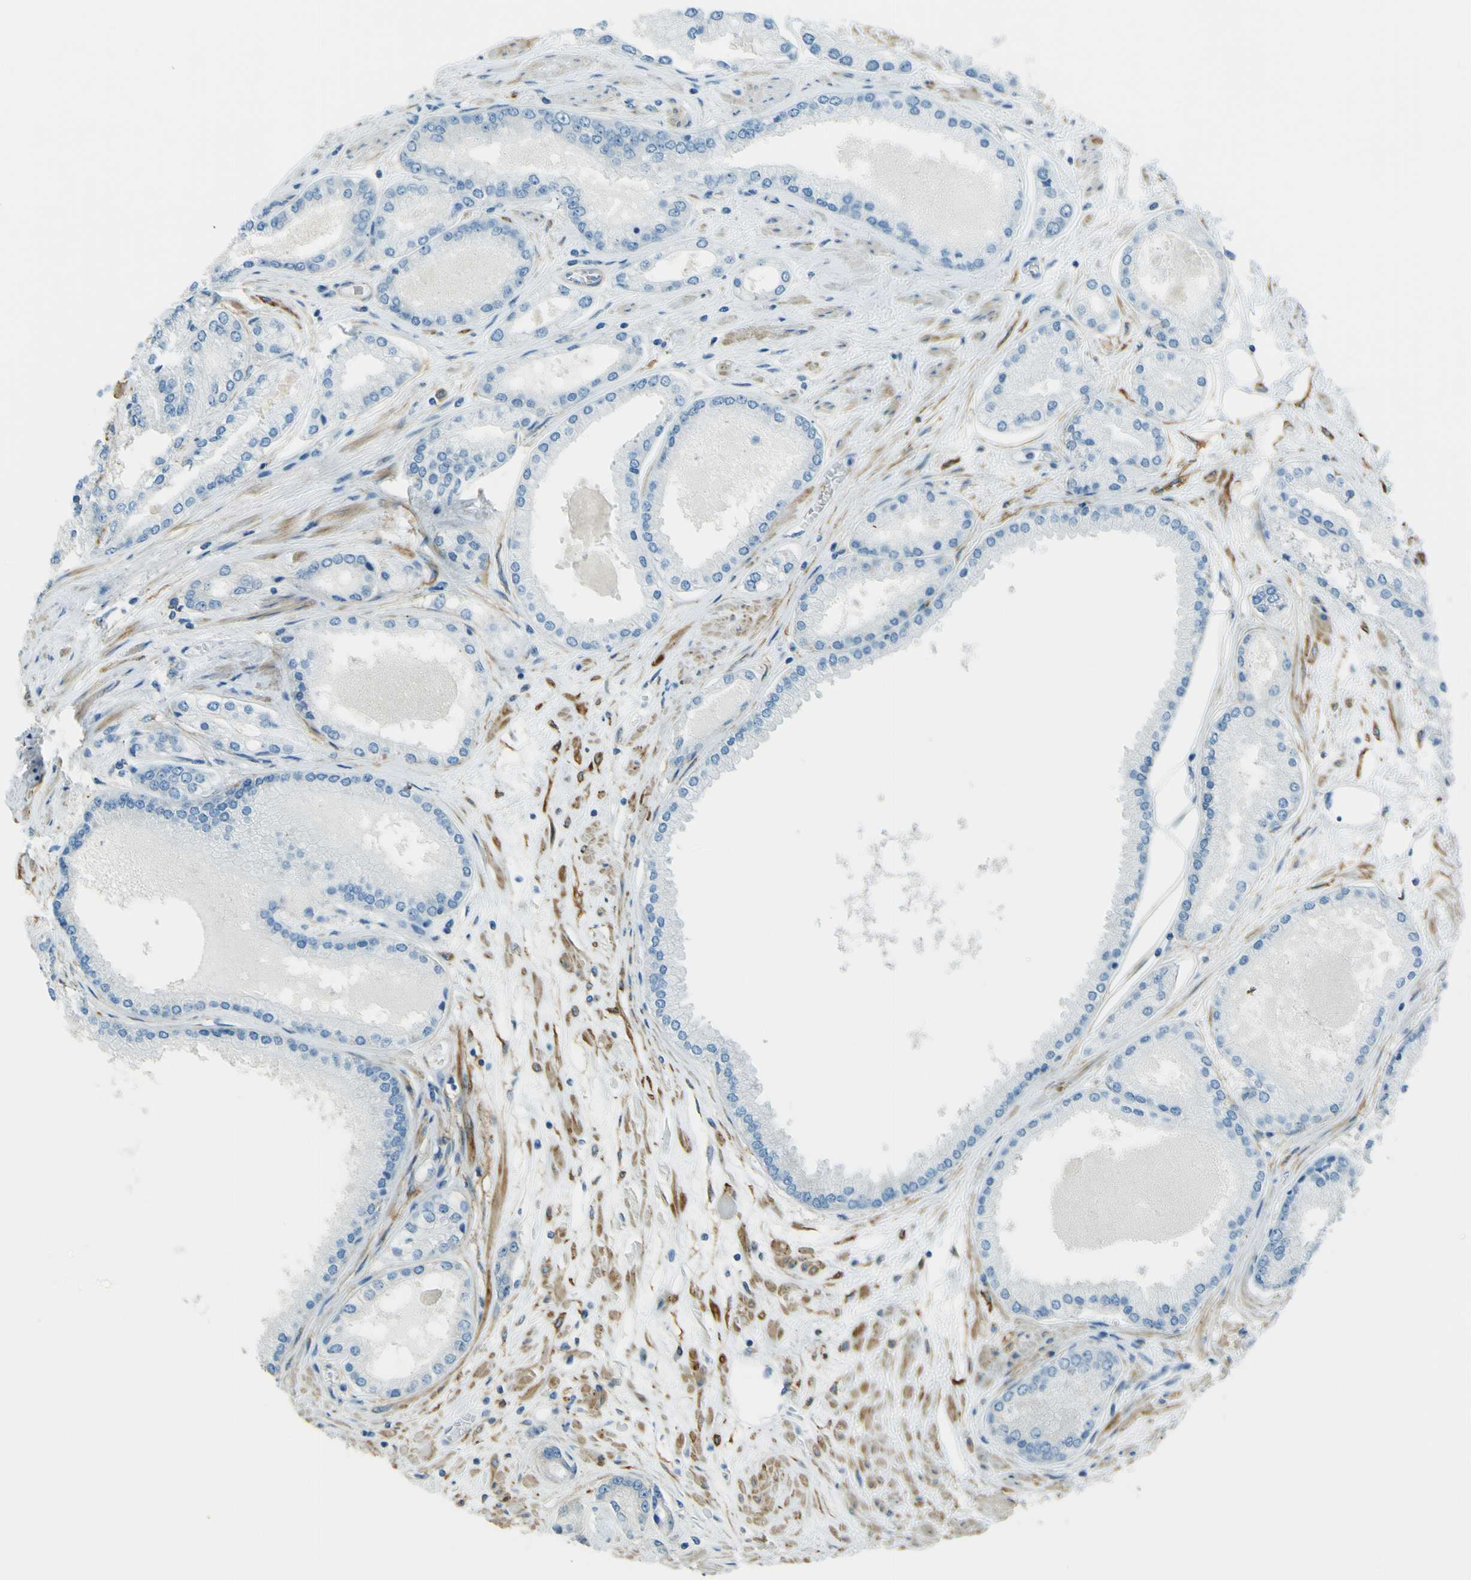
{"staining": {"intensity": "negative", "quantity": "none", "location": "none"}, "tissue": "prostate cancer", "cell_type": "Tumor cells", "image_type": "cancer", "snomed": [{"axis": "morphology", "description": "Adenocarcinoma, High grade"}, {"axis": "topography", "description": "Prostate"}], "caption": "DAB (3,3'-diaminobenzidine) immunohistochemical staining of prostate cancer reveals no significant staining in tumor cells.", "gene": "NEXN", "patient": {"sex": "male", "age": 59}}